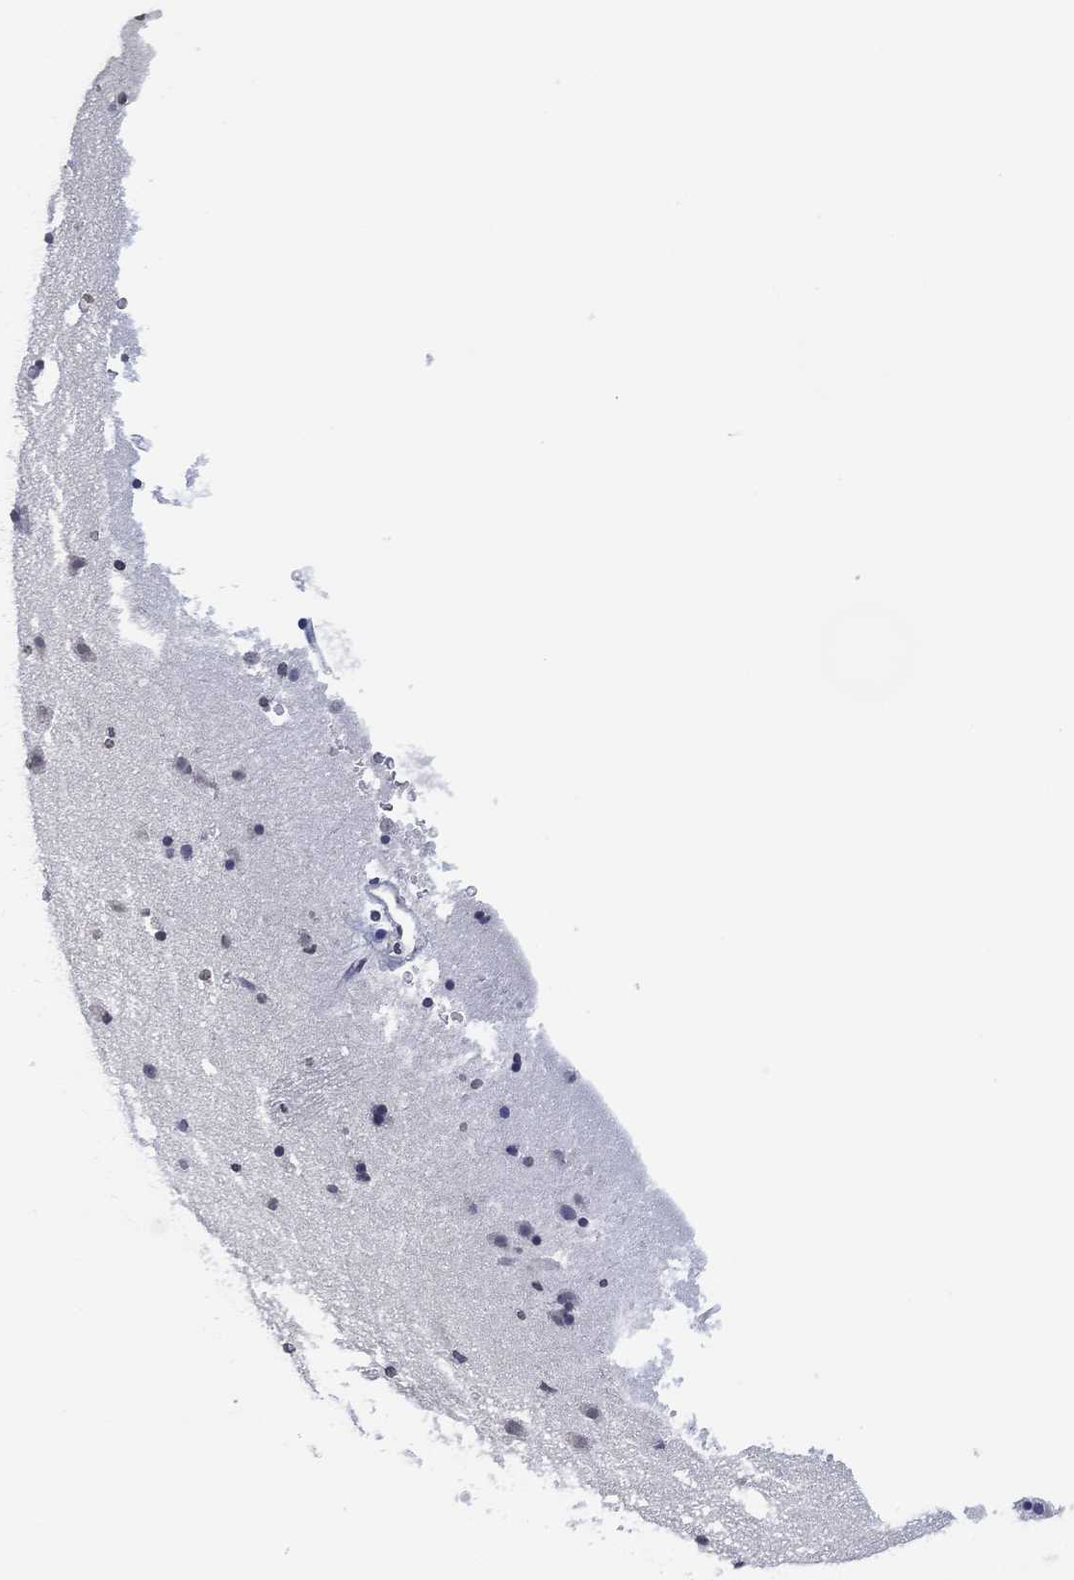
{"staining": {"intensity": "negative", "quantity": "none", "location": "none"}, "tissue": "caudate", "cell_type": "Glial cells", "image_type": "normal", "snomed": [{"axis": "morphology", "description": "Normal tissue, NOS"}, {"axis": "topography", "description": "Lateral ventricle wall"}], "caption": "An IHC image of benign caudate is shown. There is no staining in glial cells of caudate. The staining was performed using DAB to visualize the protein expression in brown, while the nuclei were stained in blue with hematoxylin (Magnification: 20x).", "gene": "OTUB2", "patient": {"sex": "male", "age": 51}}